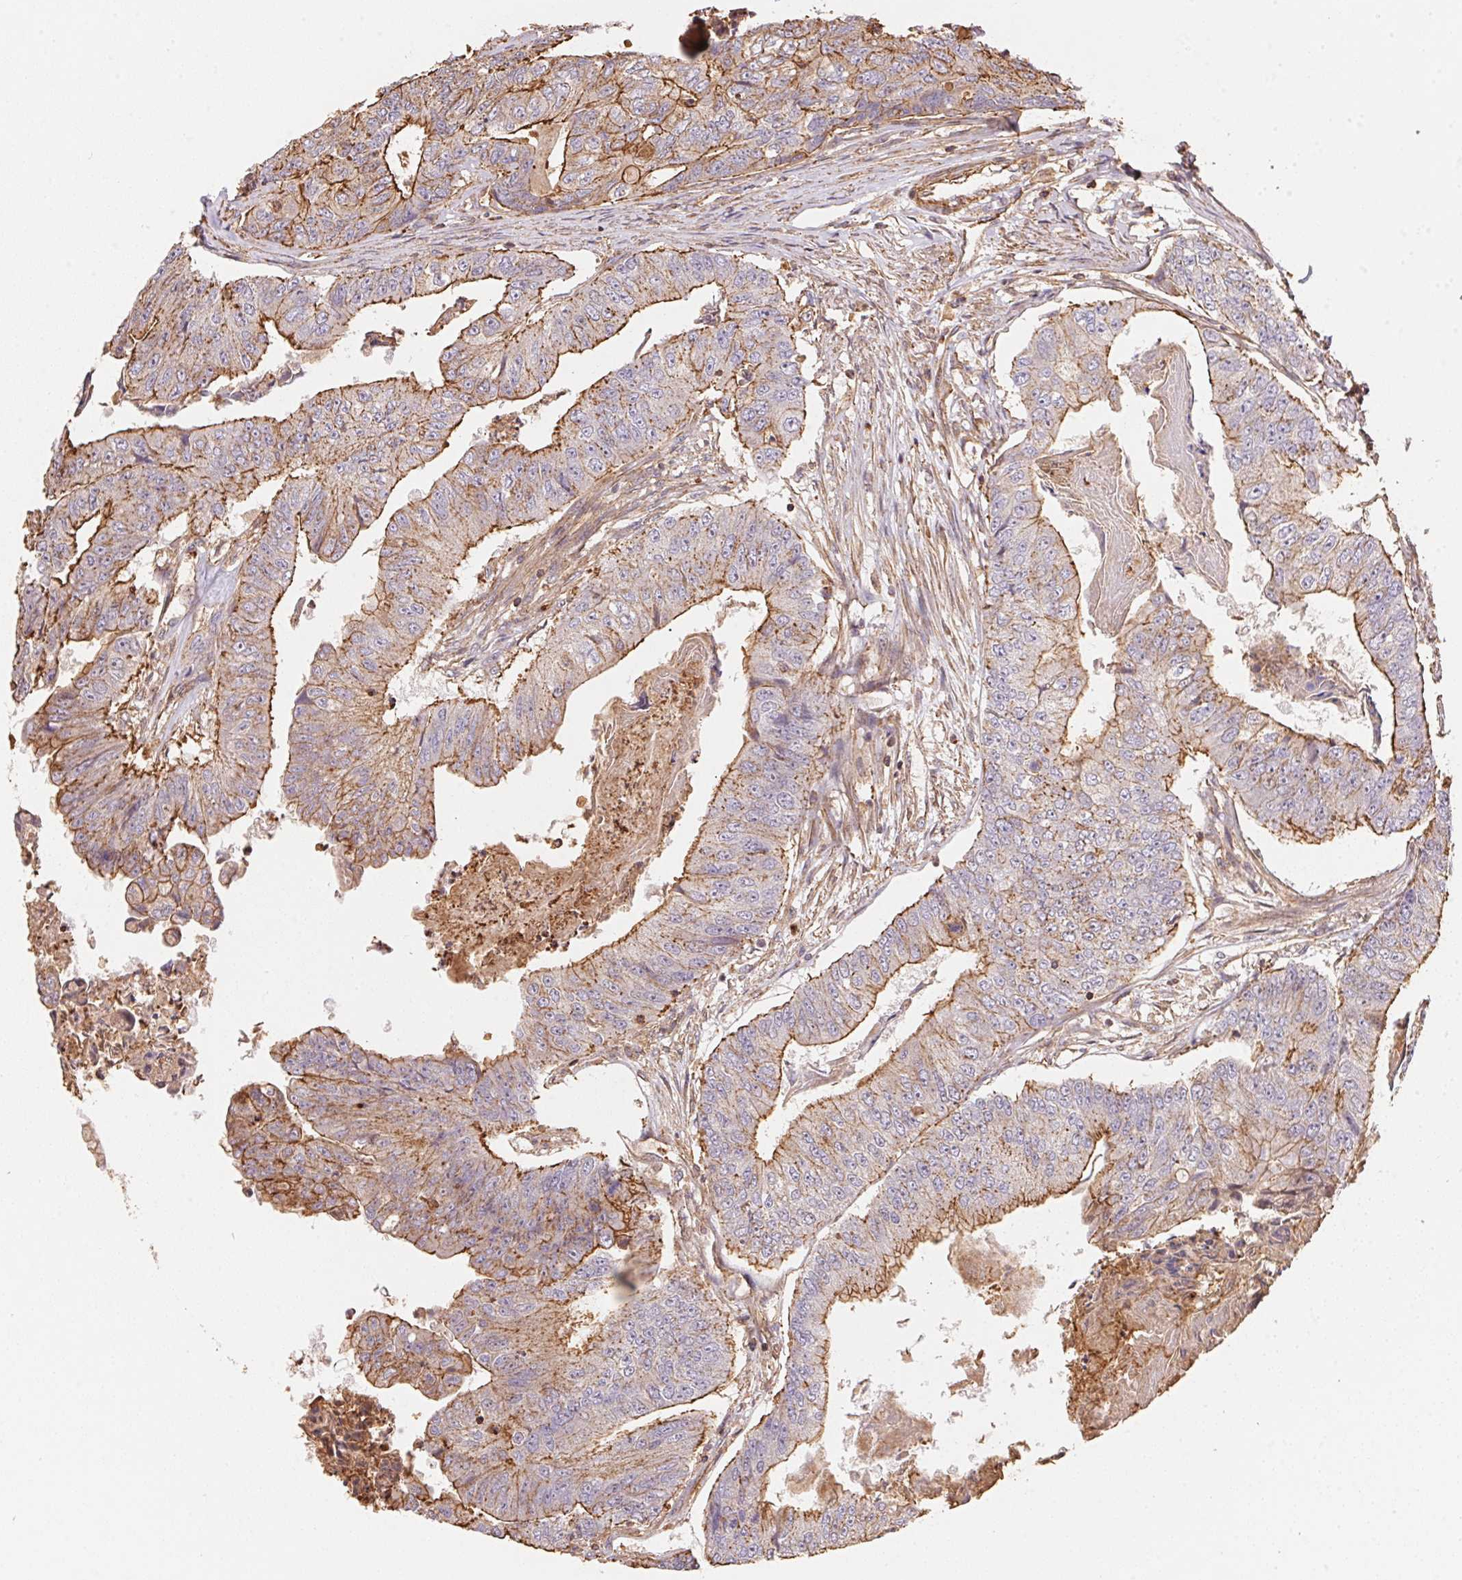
{"staining": {"intensity": "moderate", "quantity": "25%-75%", "location": "cytoplasmic/membranous"}, "tissue": "colorectal cancer", "cell_type": "Tumor cells", "image_type": "cancer", "snomed": [{"axis": "morphology", "description": "Adenocarcinoma, NOS"}, {"axis": "topography", "description": "Colon"}], "caption": "Colorectal cancer stained with a protein marker exhibits moderate staining in tumor cells.", "gene": "FRAS1", "patient": {"sex": "female", "age": 67}}